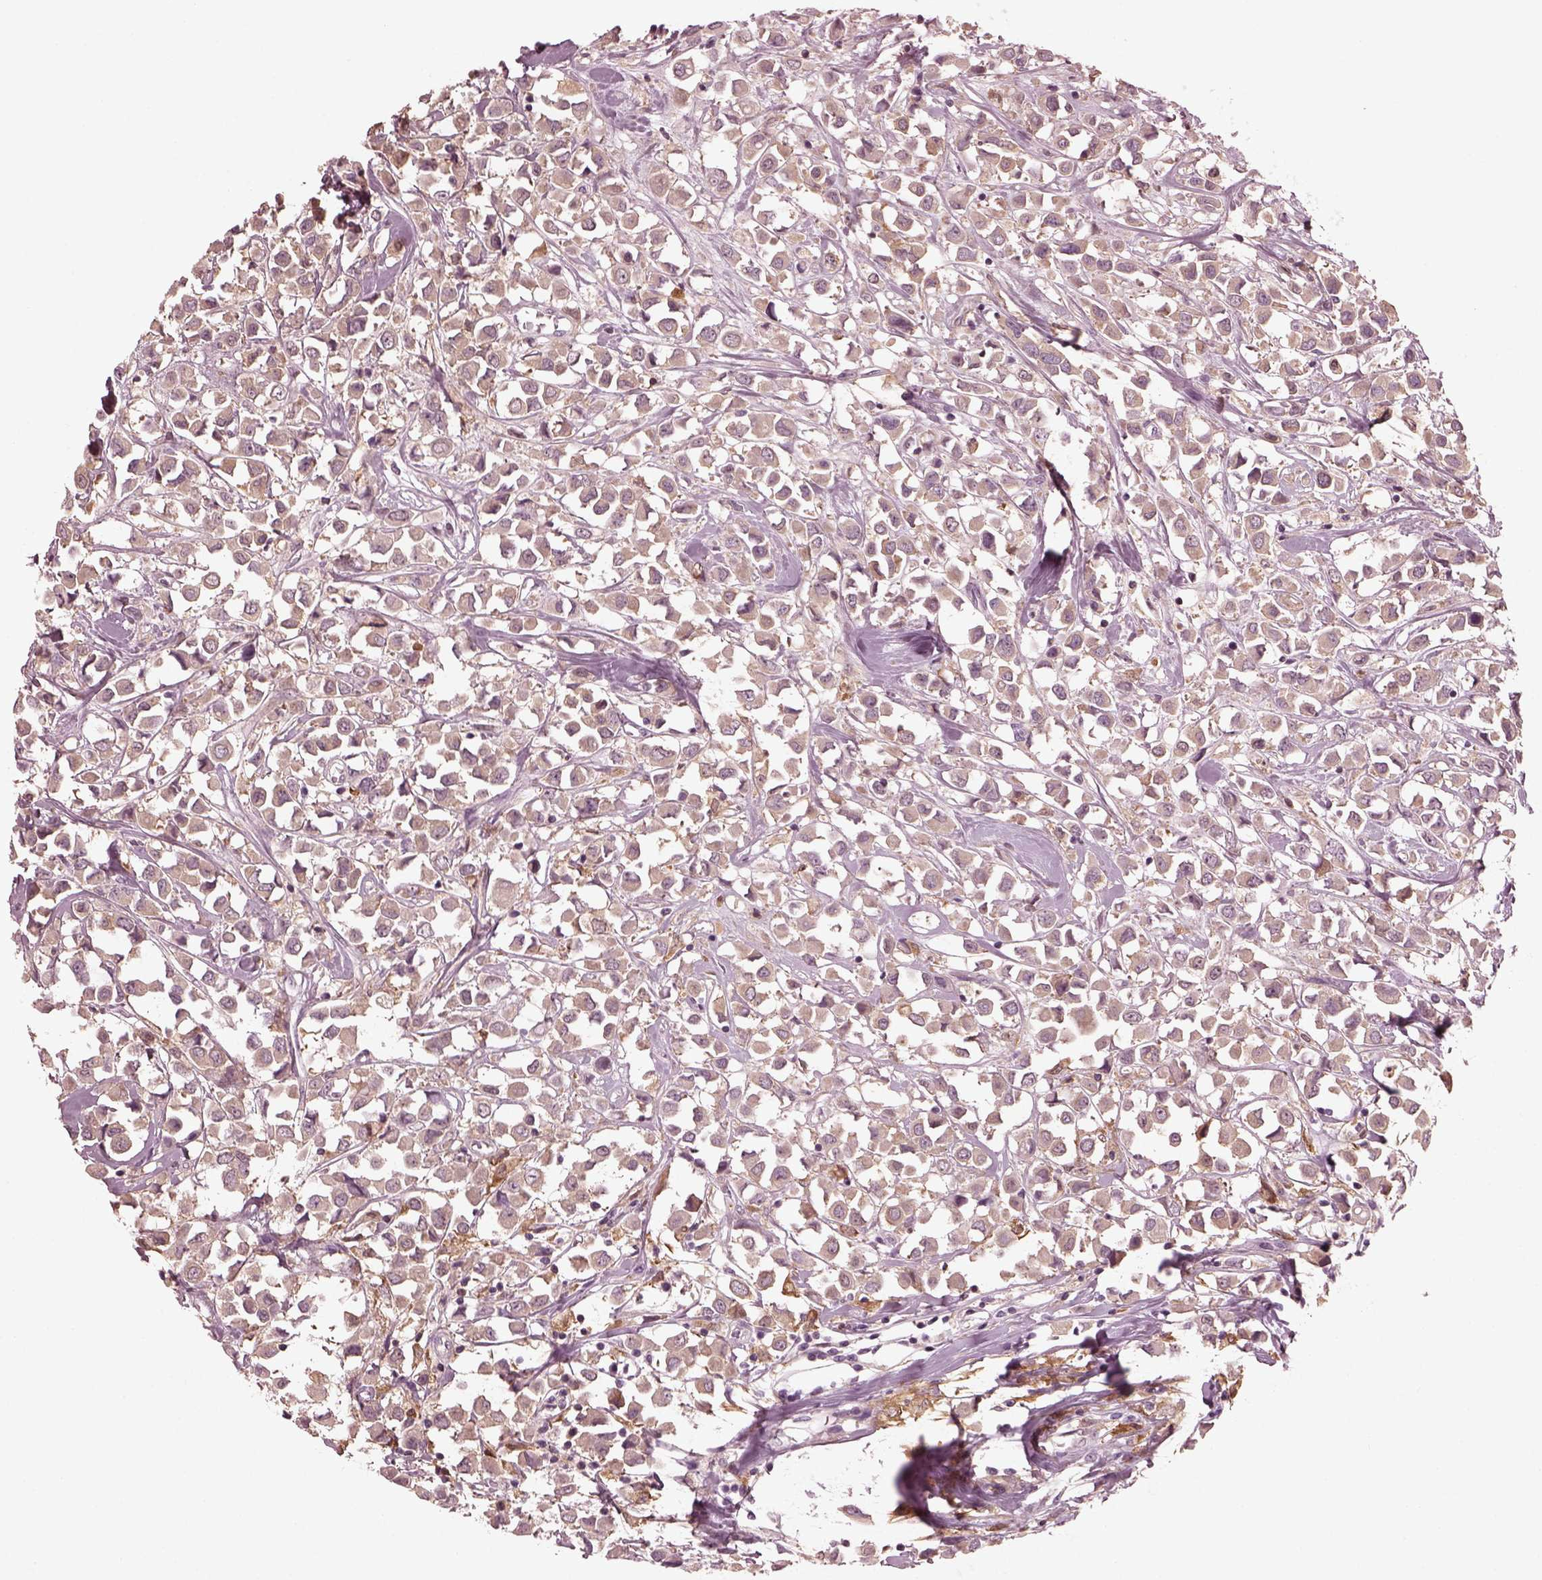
{"staining": {"intensity": "weak", "quantity": ">75%", "location": "cytoplasmic/membranous"}, "tissue": "breast cancer", "cell_type": "Tumor cells", "image_type": "cancer", "snomed": [{"axis": "morphology", "description": "Duct carcinoma"}, {"axis": "topography", "description": "Breast"}], "caption": "Weak cytoplasmic/membranous protein expression is present in approximately >75% of tumor cells in breast cancer.", "gene": "PSTPIP2", "patient": {"sex": "female", "age": 61}}